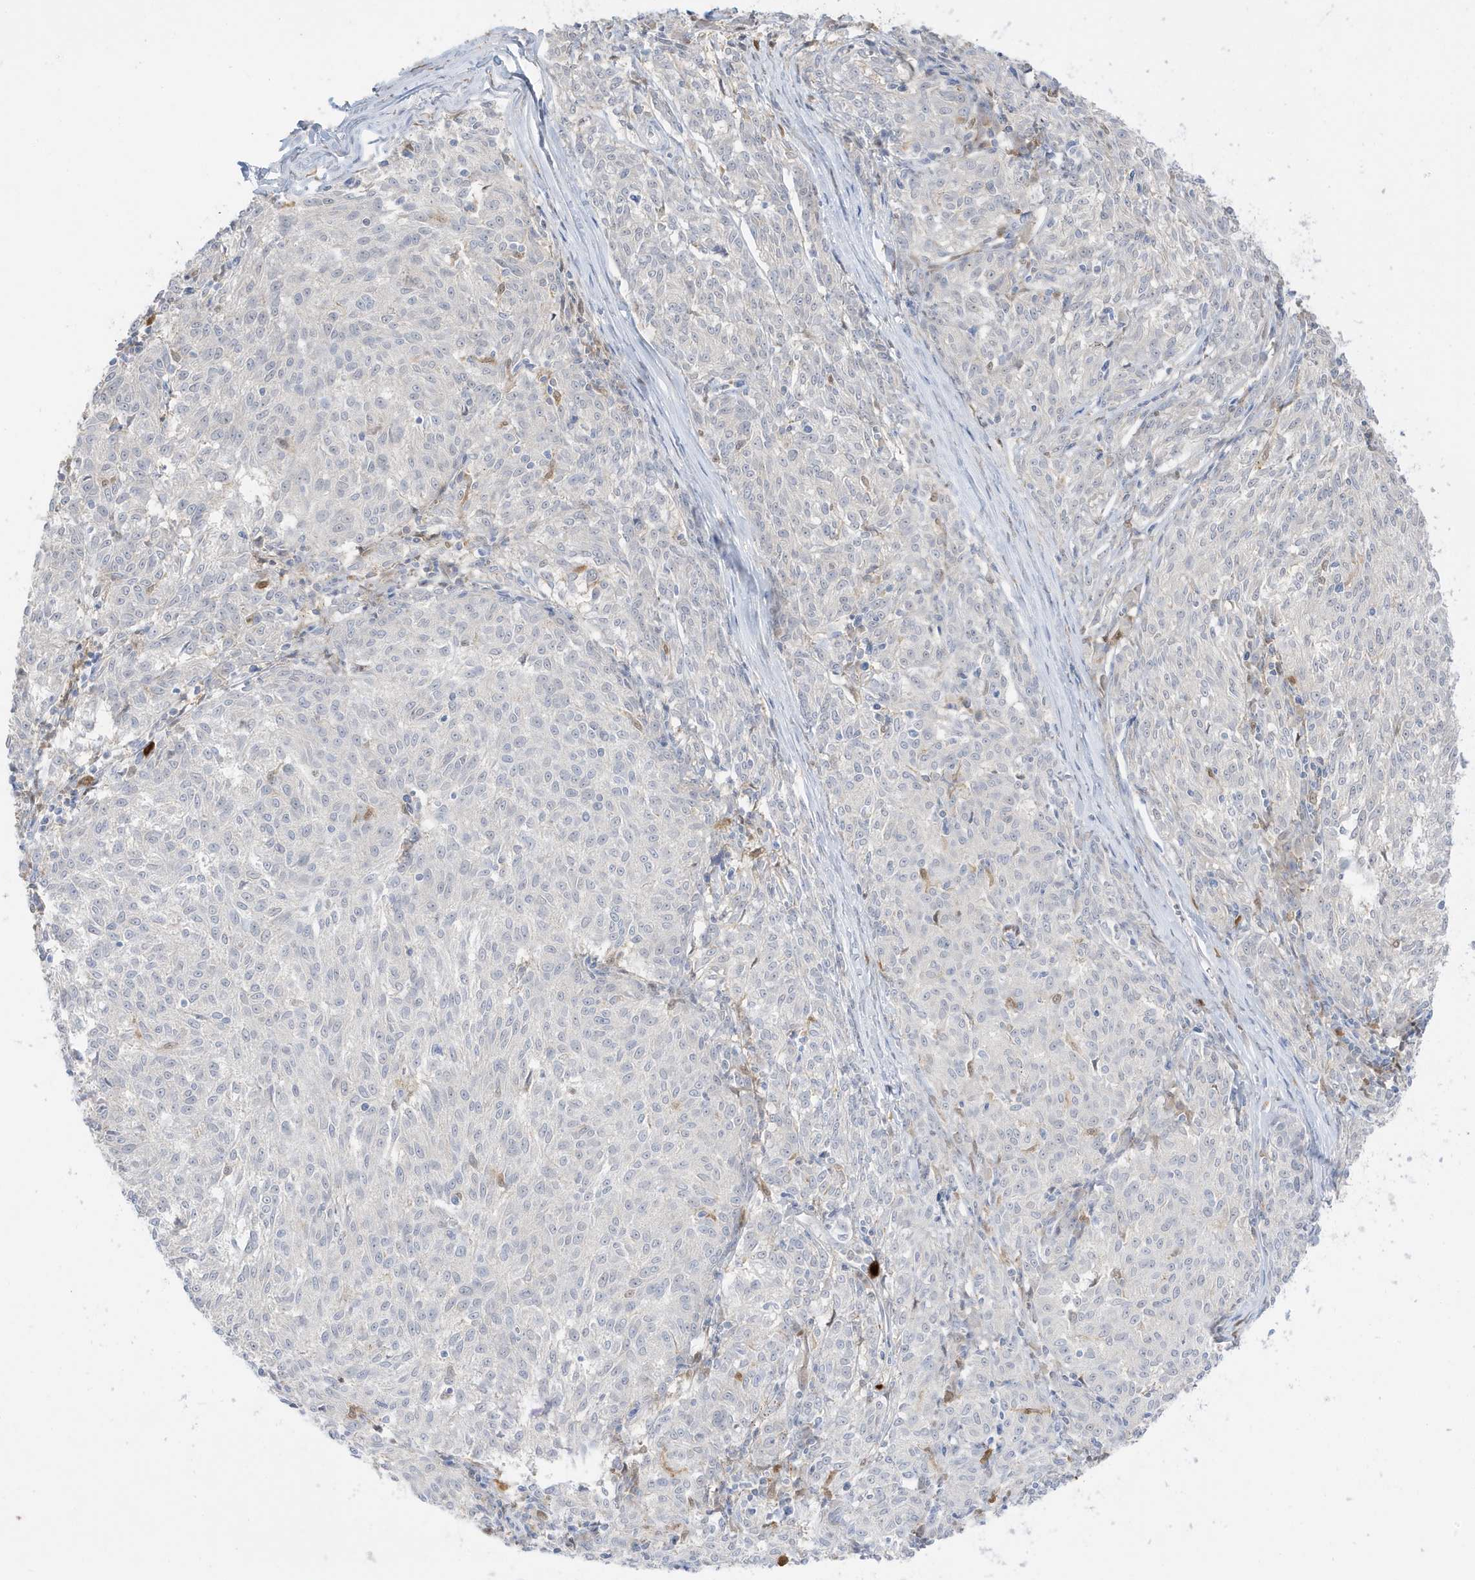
{"staining": {"intensity": "negative", "quantity": "none", "location": "none"}, "tissue": "melanoma", "cell_type": "Tumor cells", "image_type": "cancer", "snomed": [{"axis": "morphology", "description": "Malignant melanoma, NOS"}, {"axis": "topography", "description": "Skin"}], "caption": "High magnification brightfield microscopy of melanoma stained with DAB (3,3'-diaminobenzidine) (brown) and counterstained with hematoxylin (blue): tumor cells show no significant expression. (Brightfield microscopy of DAB (3,3'-diaminobenzidine) immunohistochemistry at high magnification).", "gene": "GCA", "patient": {"sex": "female", "age": 72}}